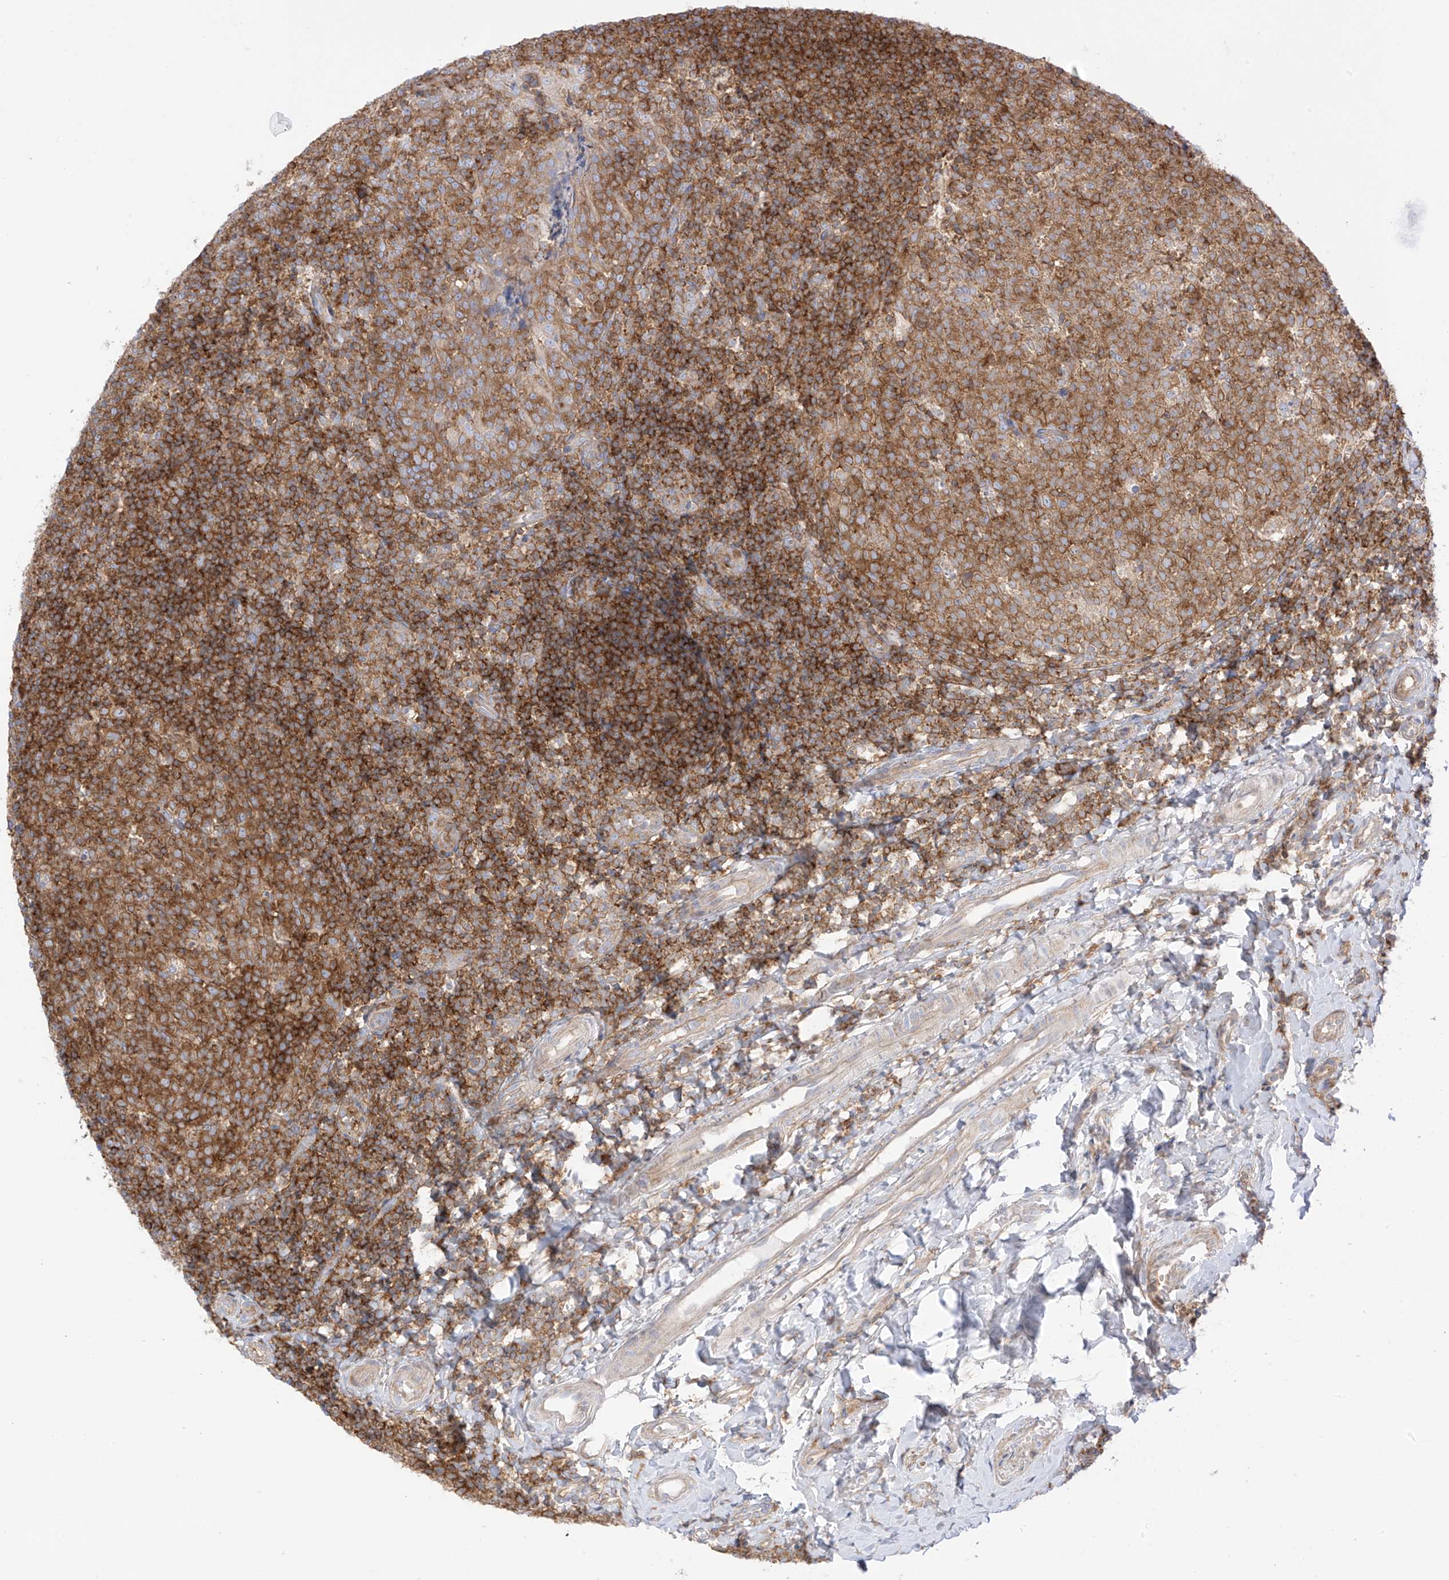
{"staining": {"intensity": "strong", "quantity": ">75%", "location": "cytoplasmic/membranous"}, "tissue": "tonsil", "cell_type": "Germinal center cells", "image_type": "normal", "snomed": [{"axis": "morphology", "description": "Normal tissue, NOS"}, {"axis": "topography", "description": "Tonsil"}], "caption": "High-power microscopy captured an immunohistochemistry (IHC) photomicrograph of unremarkable tonsil, revealing strong cytoplasmic/membranous staining in about >75% of germinal center cells. (brown staining indicates protein expression, while blue staining denotes nuclei).", "gene": "XKR3", "patient": {"sex": "female", "age": 19}}